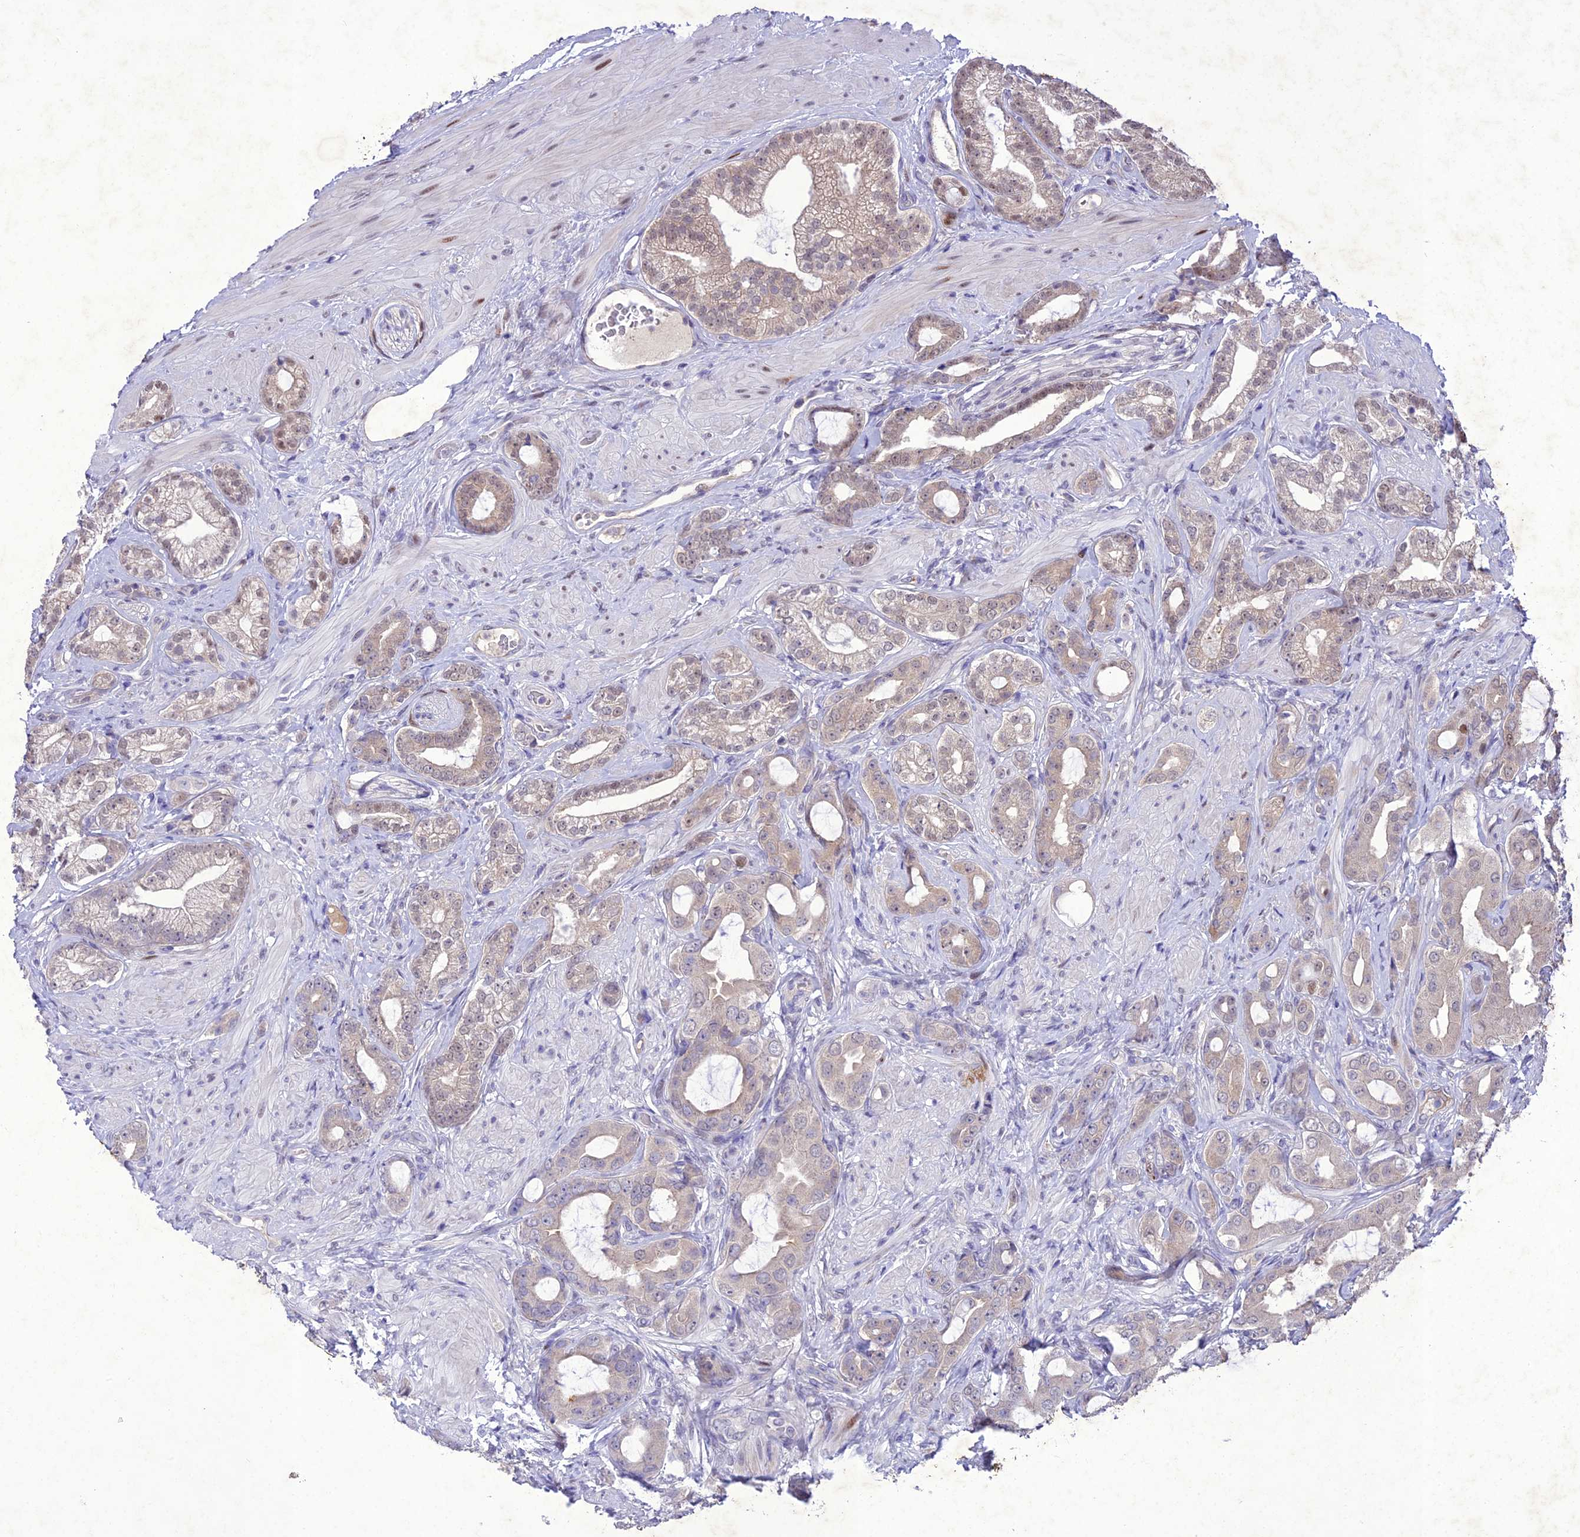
{"staining": {"intensity": "weak", "quantity": "25%-75%", "location": "cytoplasmic/membranous,nuclear"}, "tissue": "prostate cancer", "cell_type": "Tumor cells", "image_type": "cancer", "snomed": [{"axis": "morphology", "description": "Adenocarcinoma, Low grade"}, {"axis": "topography", "description": "Prostate"}], "caption": "Prostate cancer (low-grade adenocarcinoma) stained with a brown dye demonstrates weak cytoplasmic/membranous and nuclear positive staining in about 25%-75% of tumor cells.", "gene": "ANKRD52", "patient": {"sex": "male", "age": 57}}